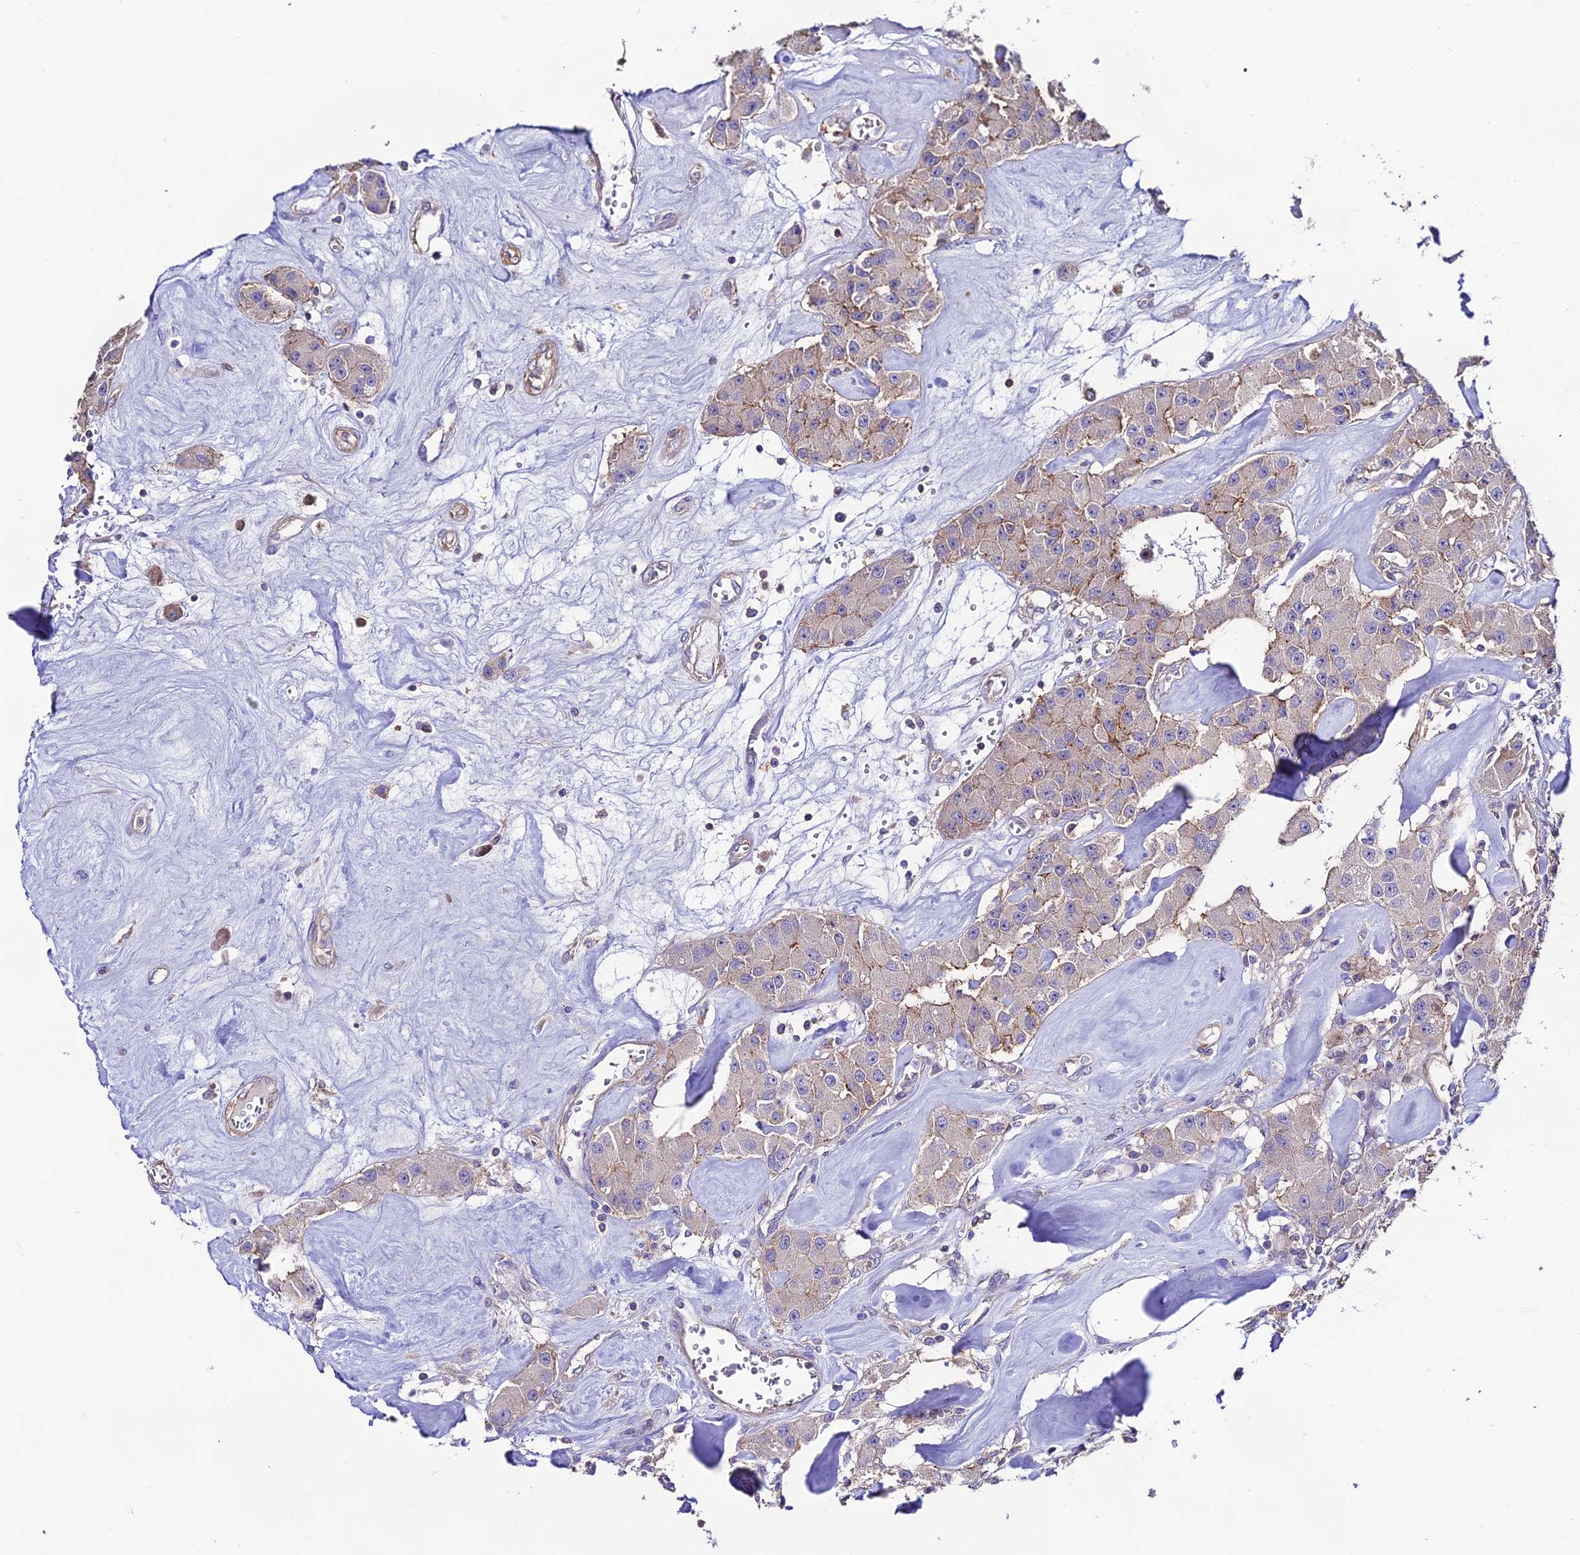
{"staining": {"intensity": "weak", "quantity": "25%-75%", "location": "cytoplasmic/membranous"}, "tissue": "carcinoid", "cell_type": "Tumor cells", "image_type": "cancer", "snomed": [{"axis": "morphology", "description": "Carcinoid, malignant, NOS"}, {"axis": "topography", "description": "Pancreas"}], "caption": "Malignant carcinoid stained for a protein displays weak cytoplasmic/membranous positivity in tumor cells.", "gene": "BRME1", "patient": {"sex": "male", "age": 41}}